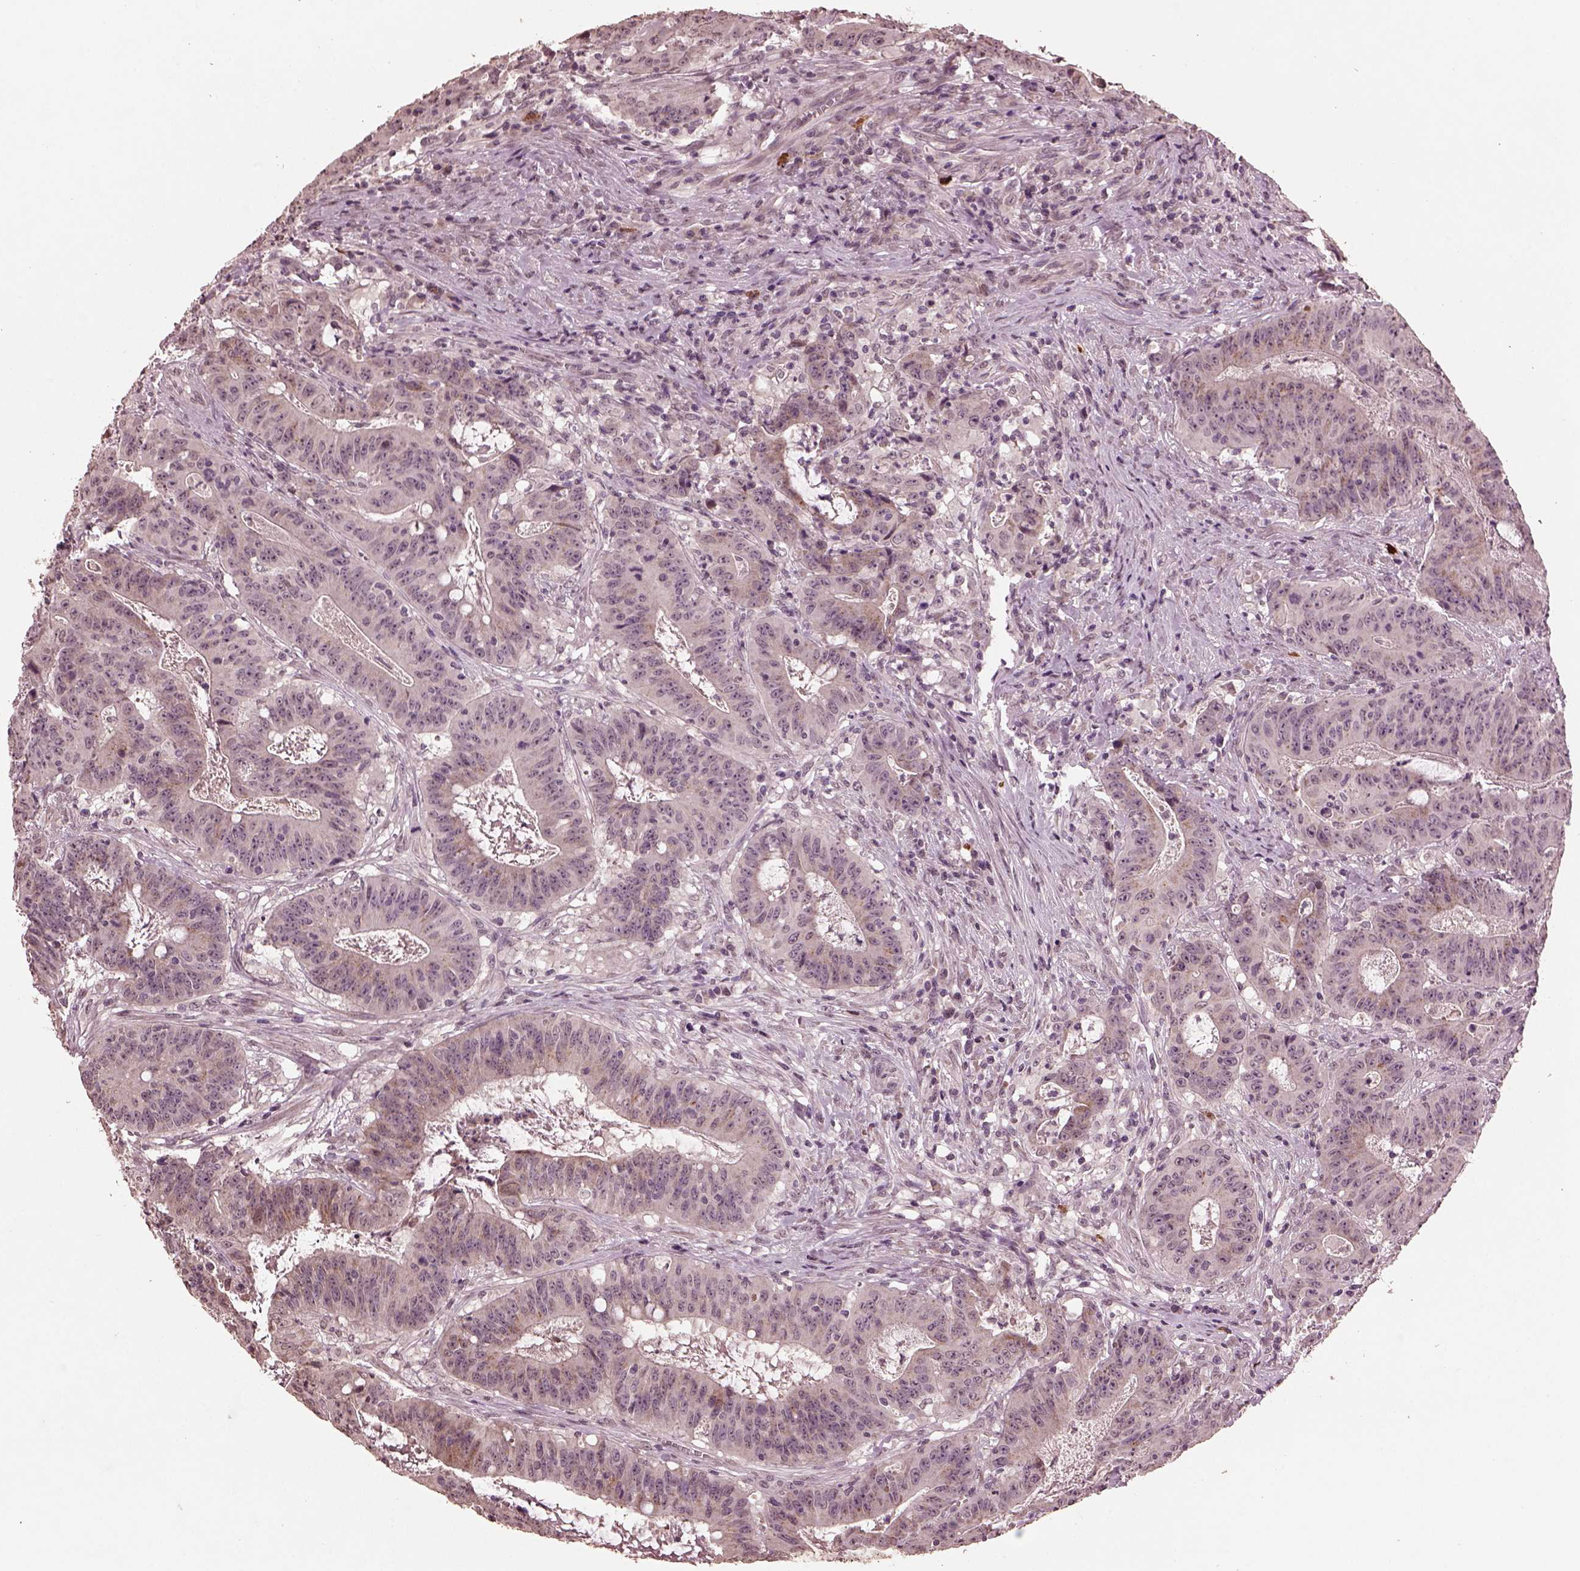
{"staining": {"intensity": "weak", "quantity": "25%-75%", "location": "cytoplasmic/membranous"}, "tissue": "colorectal cancer", "cell_type": "Tumor cells", "image_type": "cancer", "snomed": [{"axis": "morphology", "description": "Adenocarcinoma, NOS"}, {"axis": "topography", "description": "Colon"}], "caption": "A photomicrograph showing weak cytoplasmic/membranous staining in approximately 25%-75% of tumor cells in colorectal cancer, as visualized by brown immunohistochemical staining.", "gene": "IL18RAP", "patient": {"sex": "male", "age": 33}}